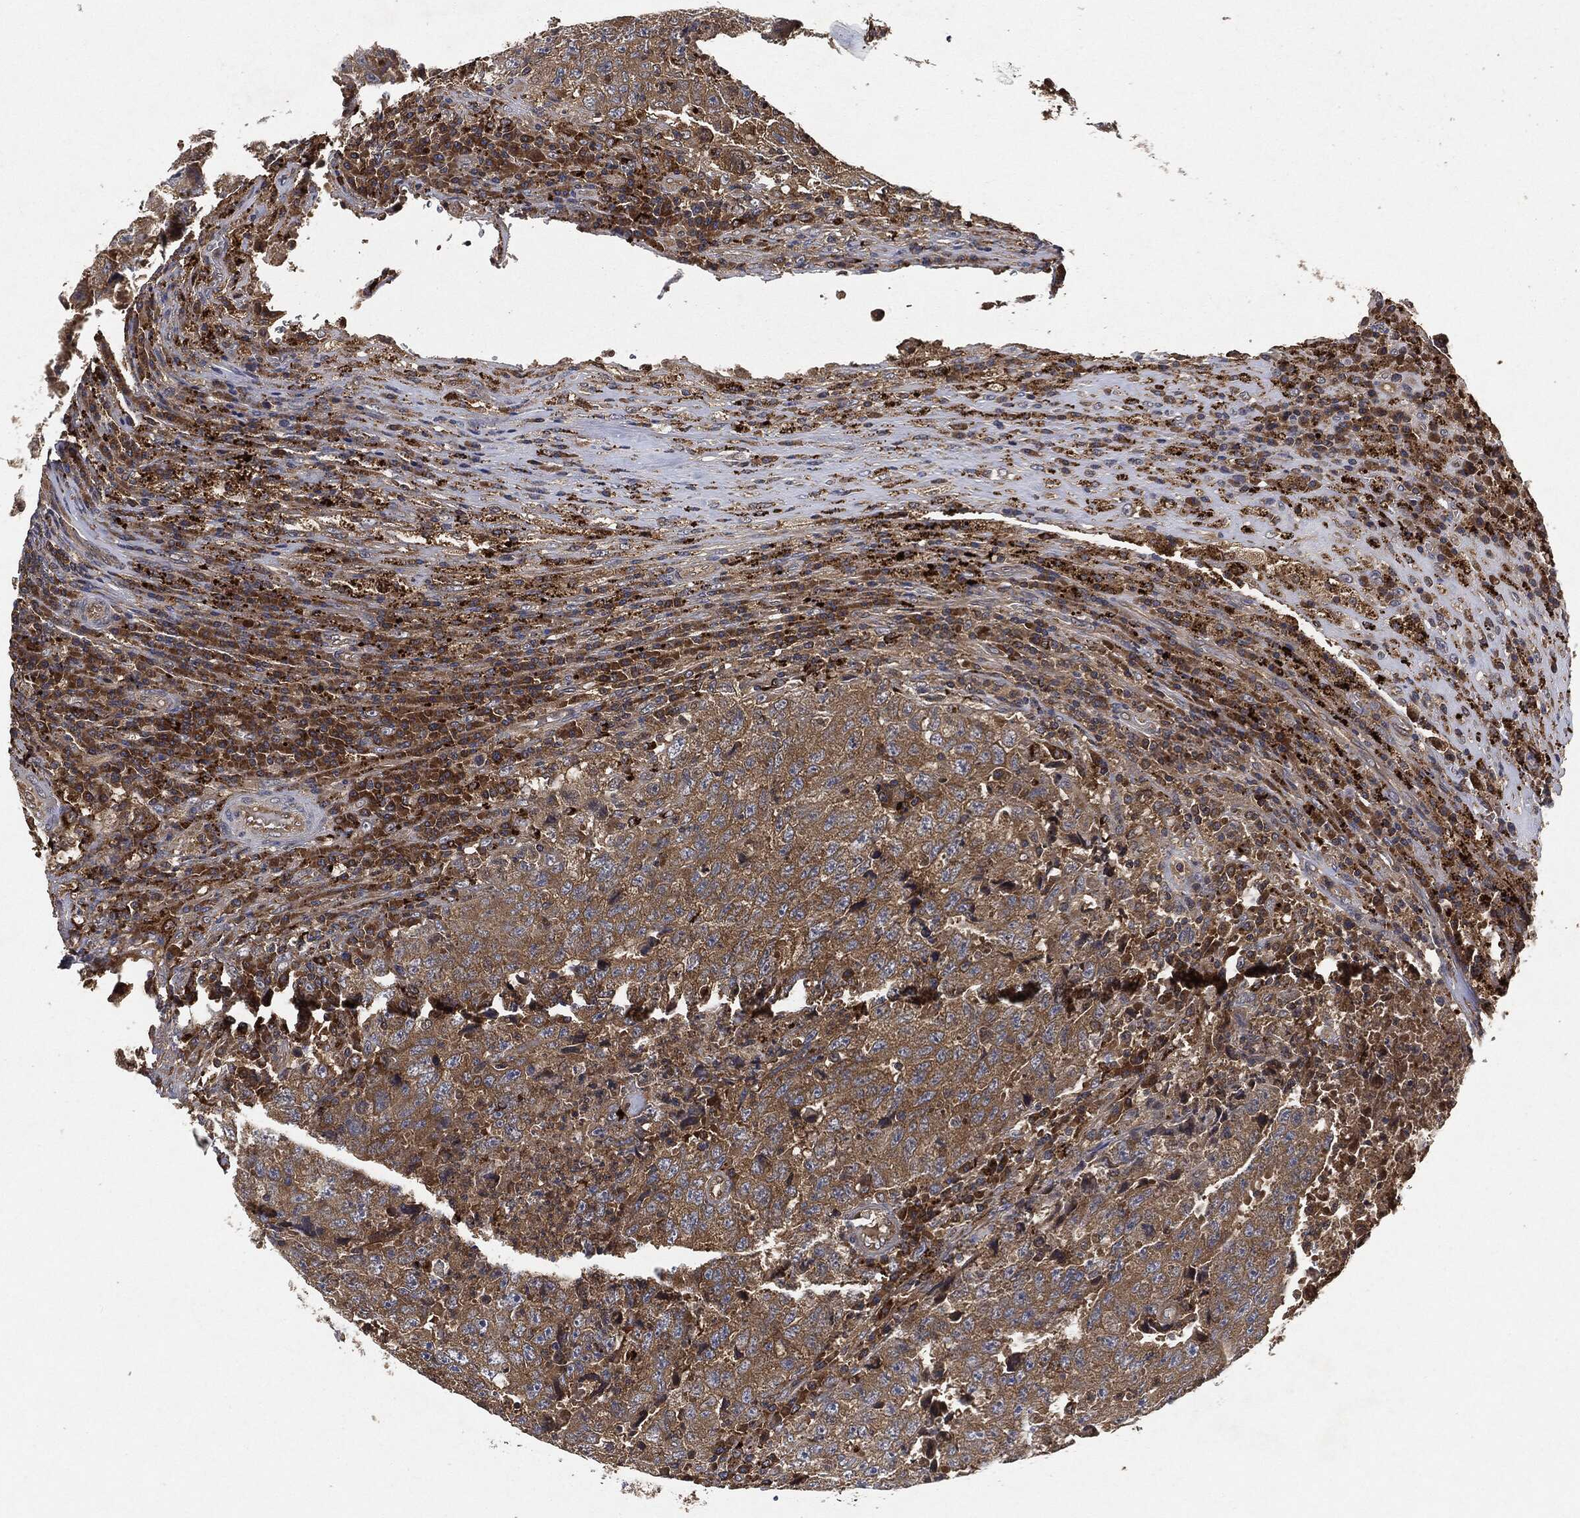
{"staining": {"intensity": "moderate", "quantity": "25%-75%", "location": "cytoplasmic/membranous"}, "tissue": "testis cancer", "cell_type": "Tumor cells", "image_type": "cancer", "snomed": [{"axis": "morphology", "description": "Necrosis, NOS"}, {"axis": "morphology", "description": "Carcinoma, Embryonal, NOS"}, {"axis": "topography", "description": "Testis"}], "caption": "Embryonal carcinoma (testis) stained with DAB (3,3'-diaminobenzidine) IHC exhibits medium levels of moderate cytoplasmic/membranous staining in approximately 25%-75% of tumor cells.", "gene": "BRAF", "patient": {"sex": "male", "age": 19}}